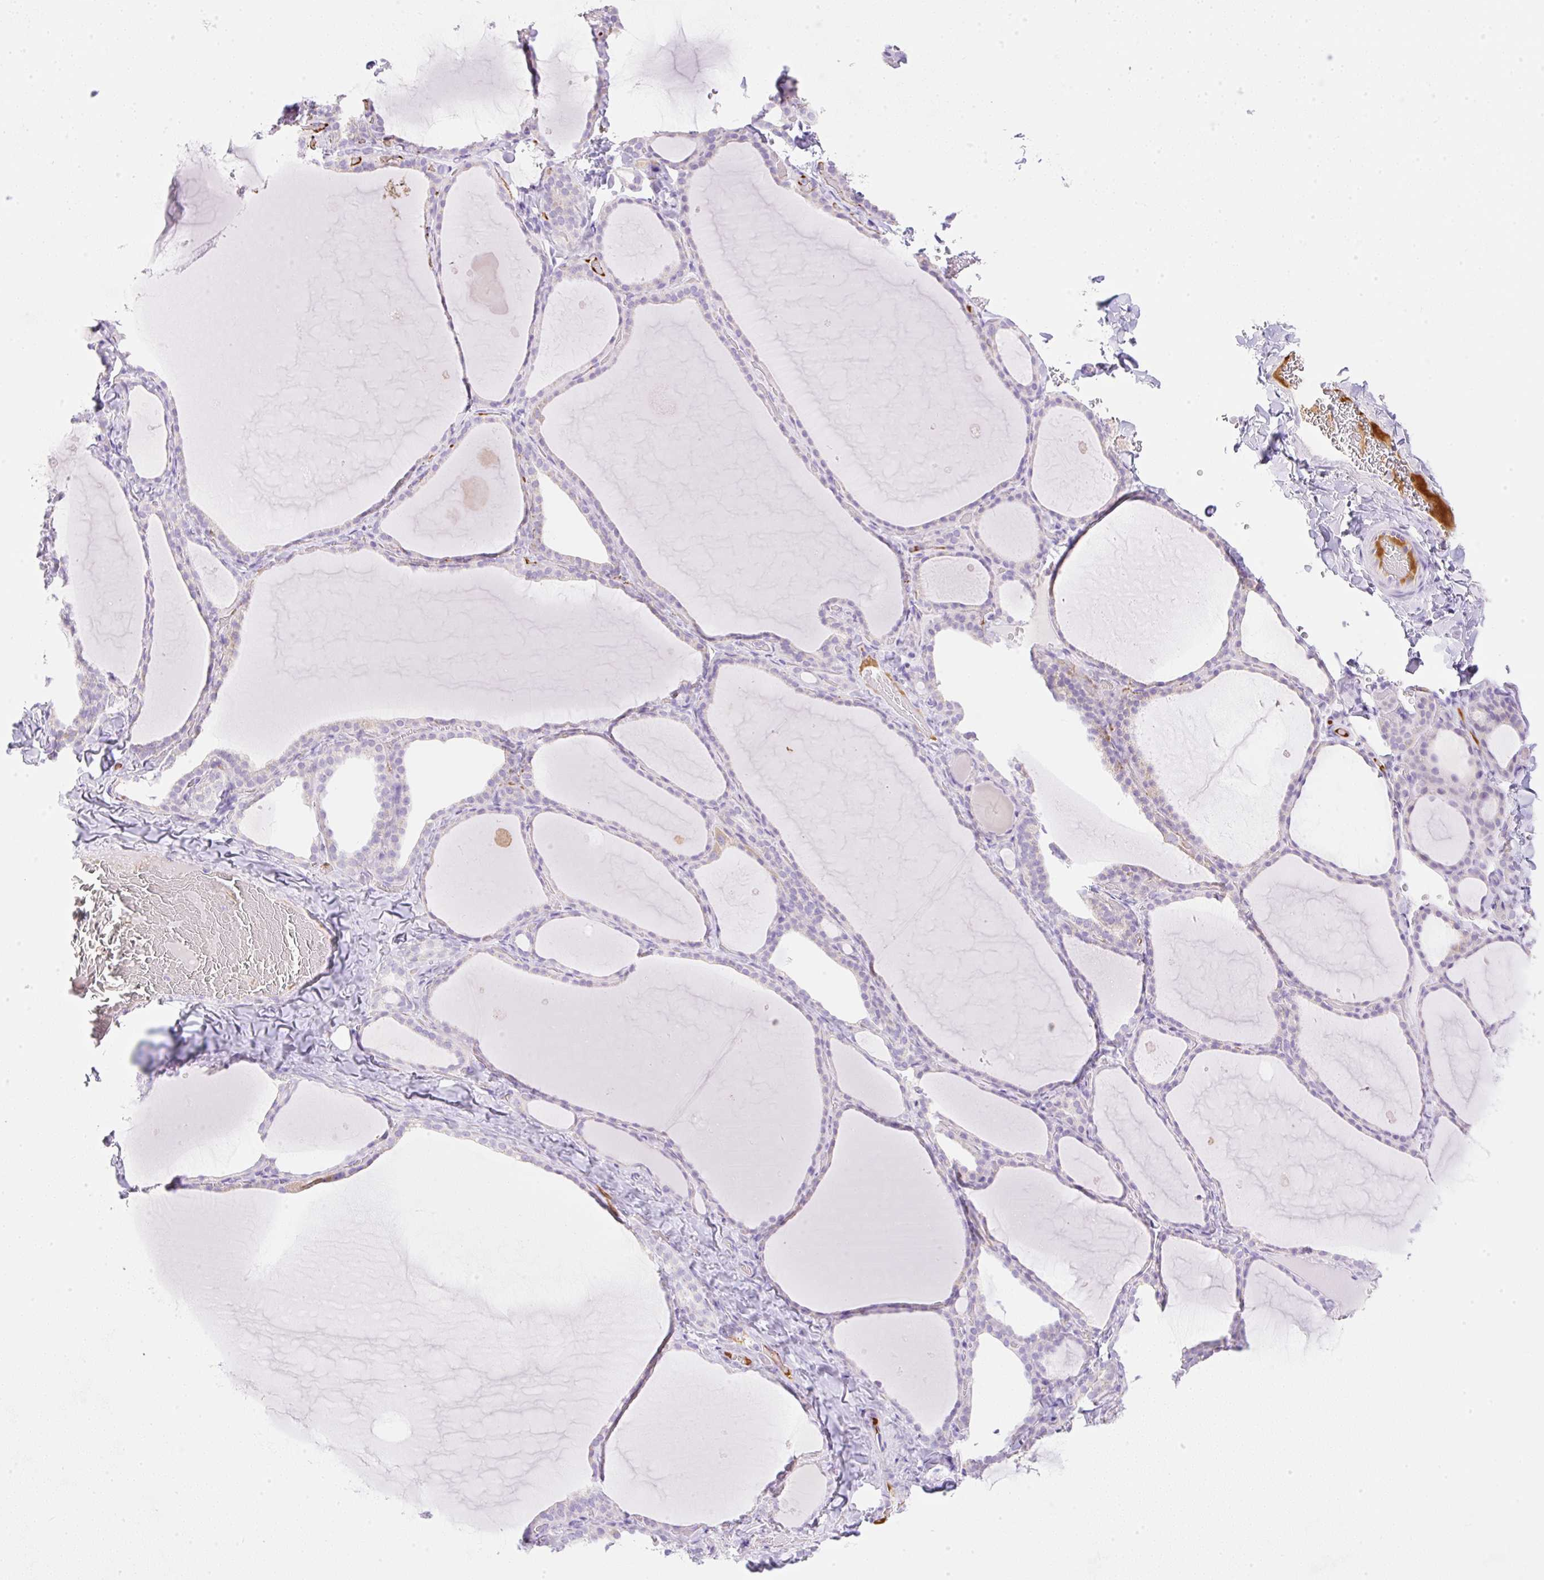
{"staining": {"intensity": "negative", "quantity": "none", "location": "none"}, "tissue": "thyroid gland", "cell_type": "Glandular cells", "image_type": "normal", "snomed": [{"axis": "morphology", "description": "Normal tissue, NOS"}, {"axis": "topography", "description": "Thyroid gland"}], "caption": "Glandular cells show no significant expression in unremarkable thyroid gland.", "gene": "CDX1", "patient": {"sex": "female", "age": 22}}